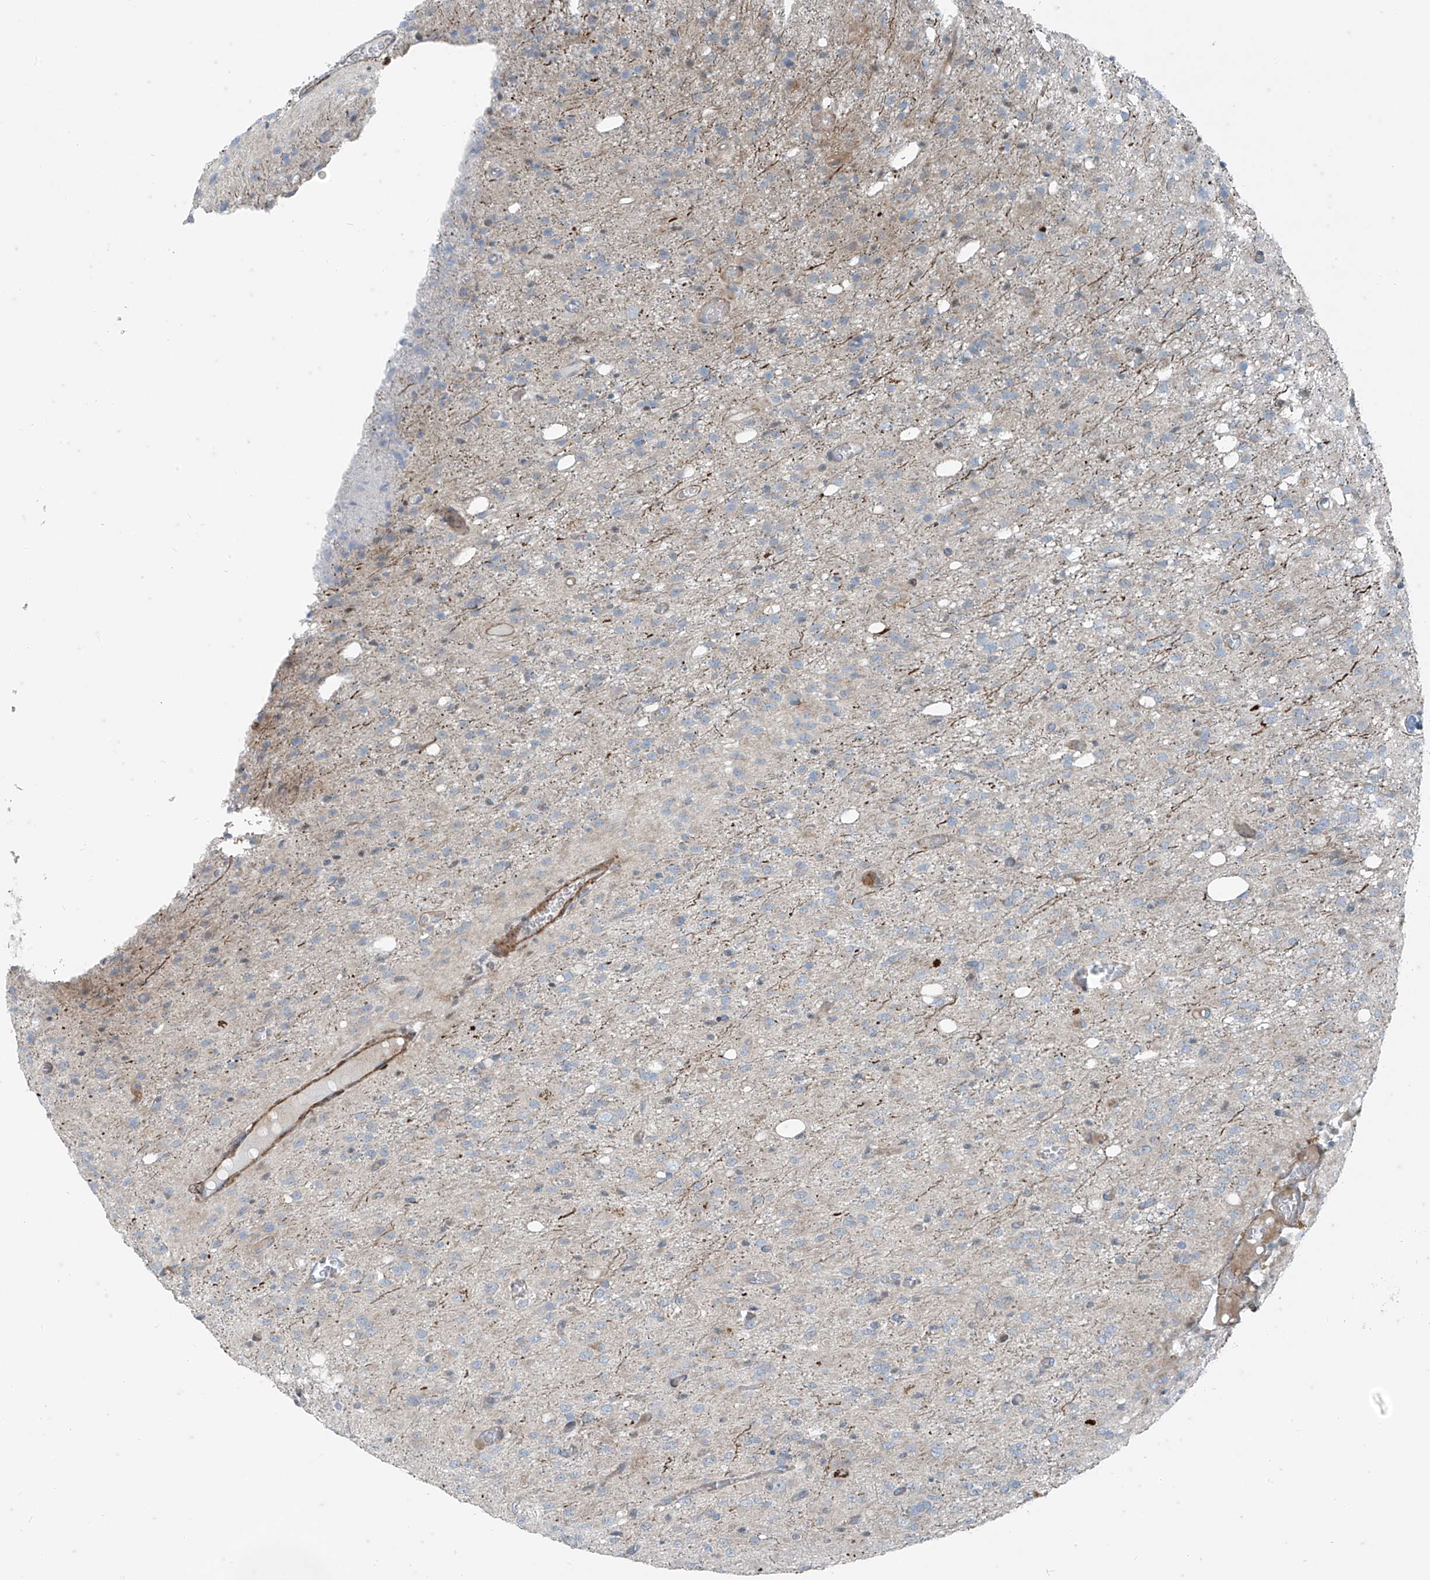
{"staining": {"intensity": "negative", "quantity": "none", "location": "none"}, "tissue": "glioma", "cell_type": "Tumor cells", "image_type": "cancer", "snomed": [{"axis": "morphology", "description": "Glioma, malignant, High grade"}, {"axis": "topography", "description": "Brain"}], "caption": "Immunohistochemical staining of human malignant high-grade glioma exhibits no significant staining in tumor cells.", "gene": "PPCS", "patient": {"sex": "female", "age": 59}}